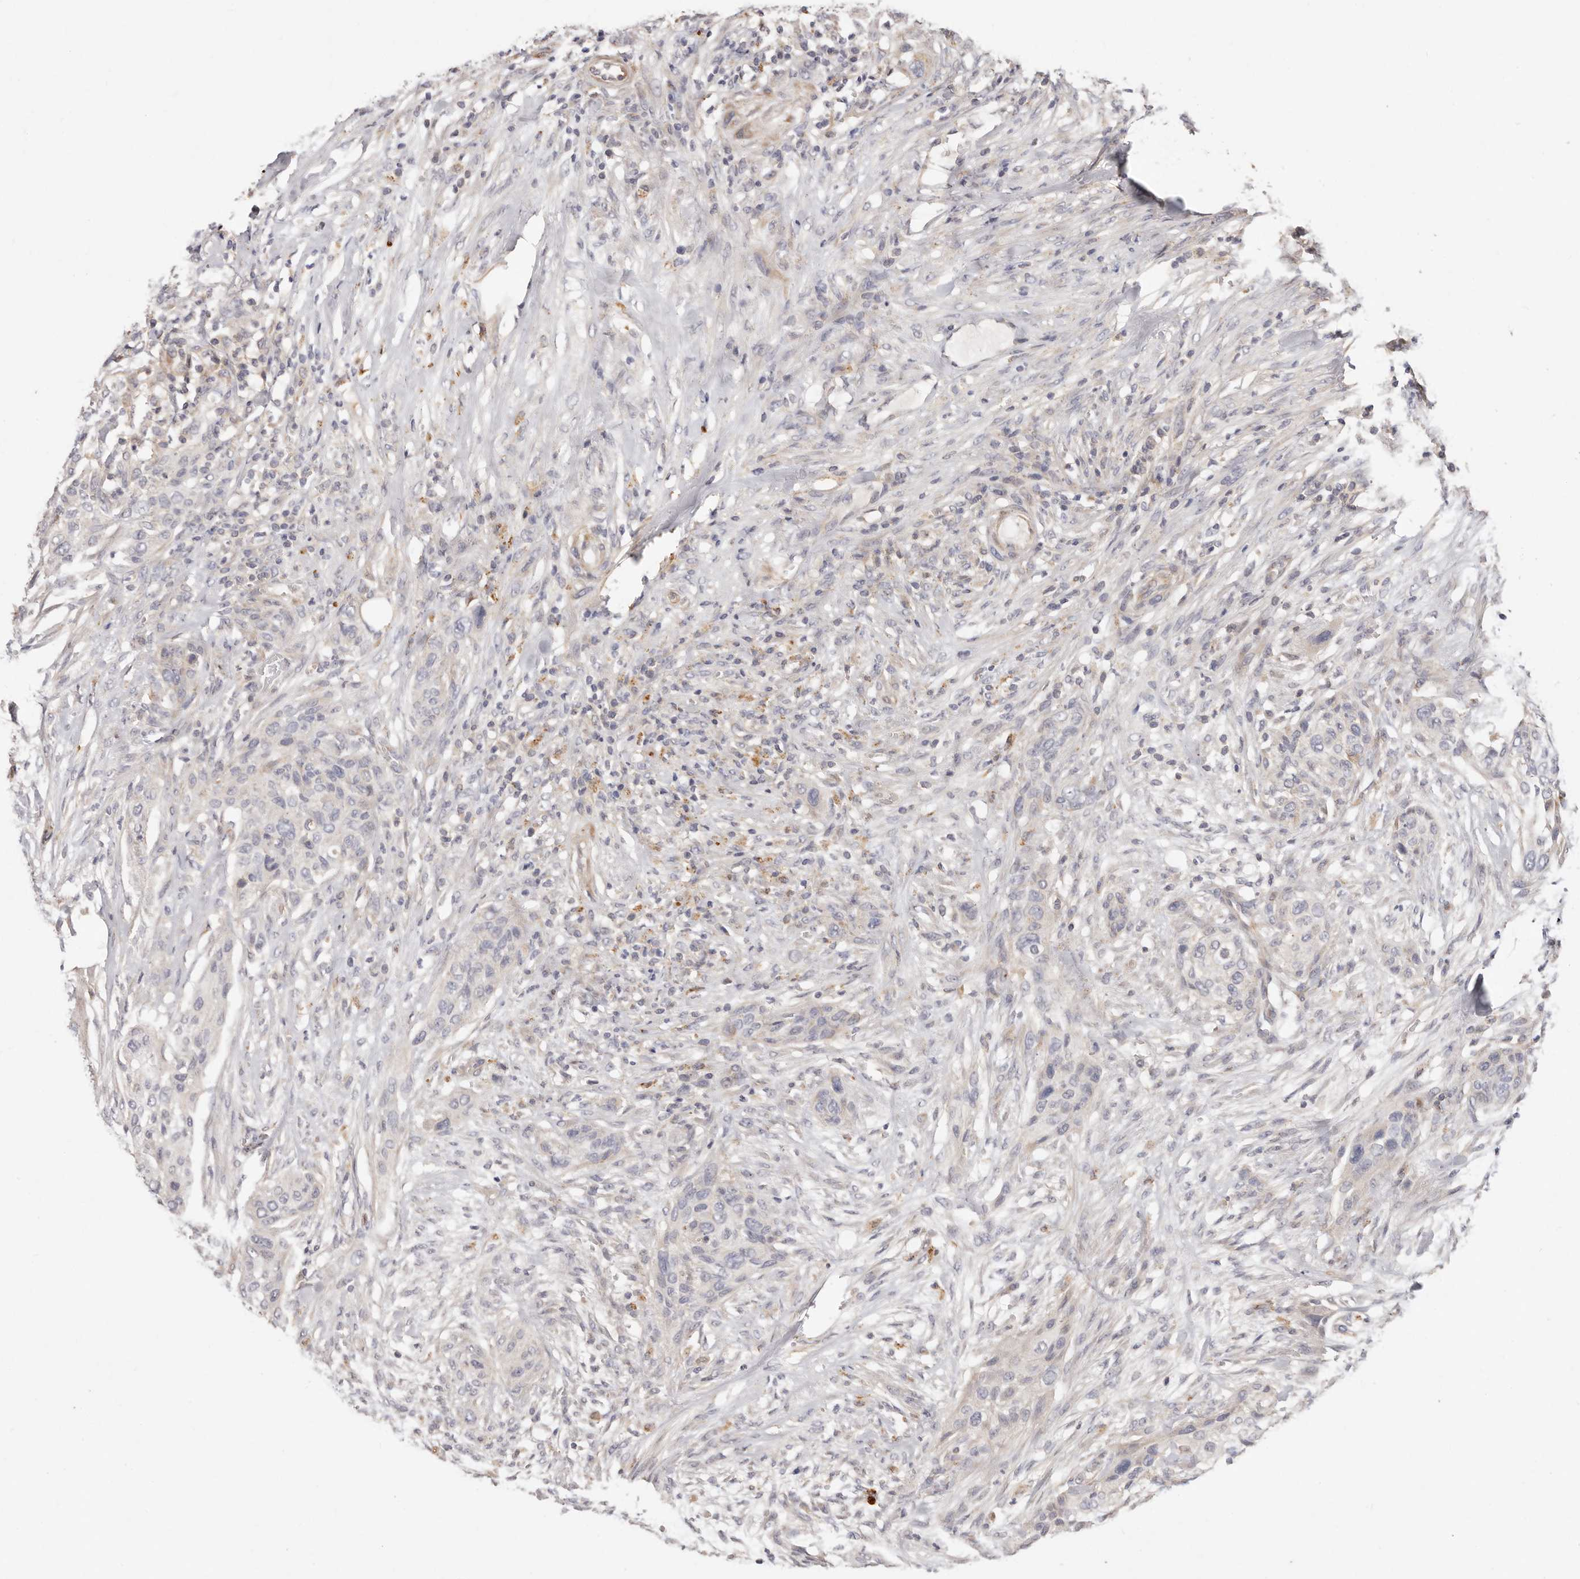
{"staining": {"intensity": "negative", "quantity": "none", "location": "none"}, "tissue": "urothelial cancer", "cell_type": "Tumor cells", "image_type": "cancer", "snomed": [{"axis": "morphology", "description": "Urothelial carcinoma, High grade"}, {"axis": "topography", "description": "Urinary bladder"}], "caption": "Immunohistochemistry of human urothelial cancer demonstrates no staining in tumor cells.", "gene": "THBS3", "patient": {"sex": "male", "age": 35}}